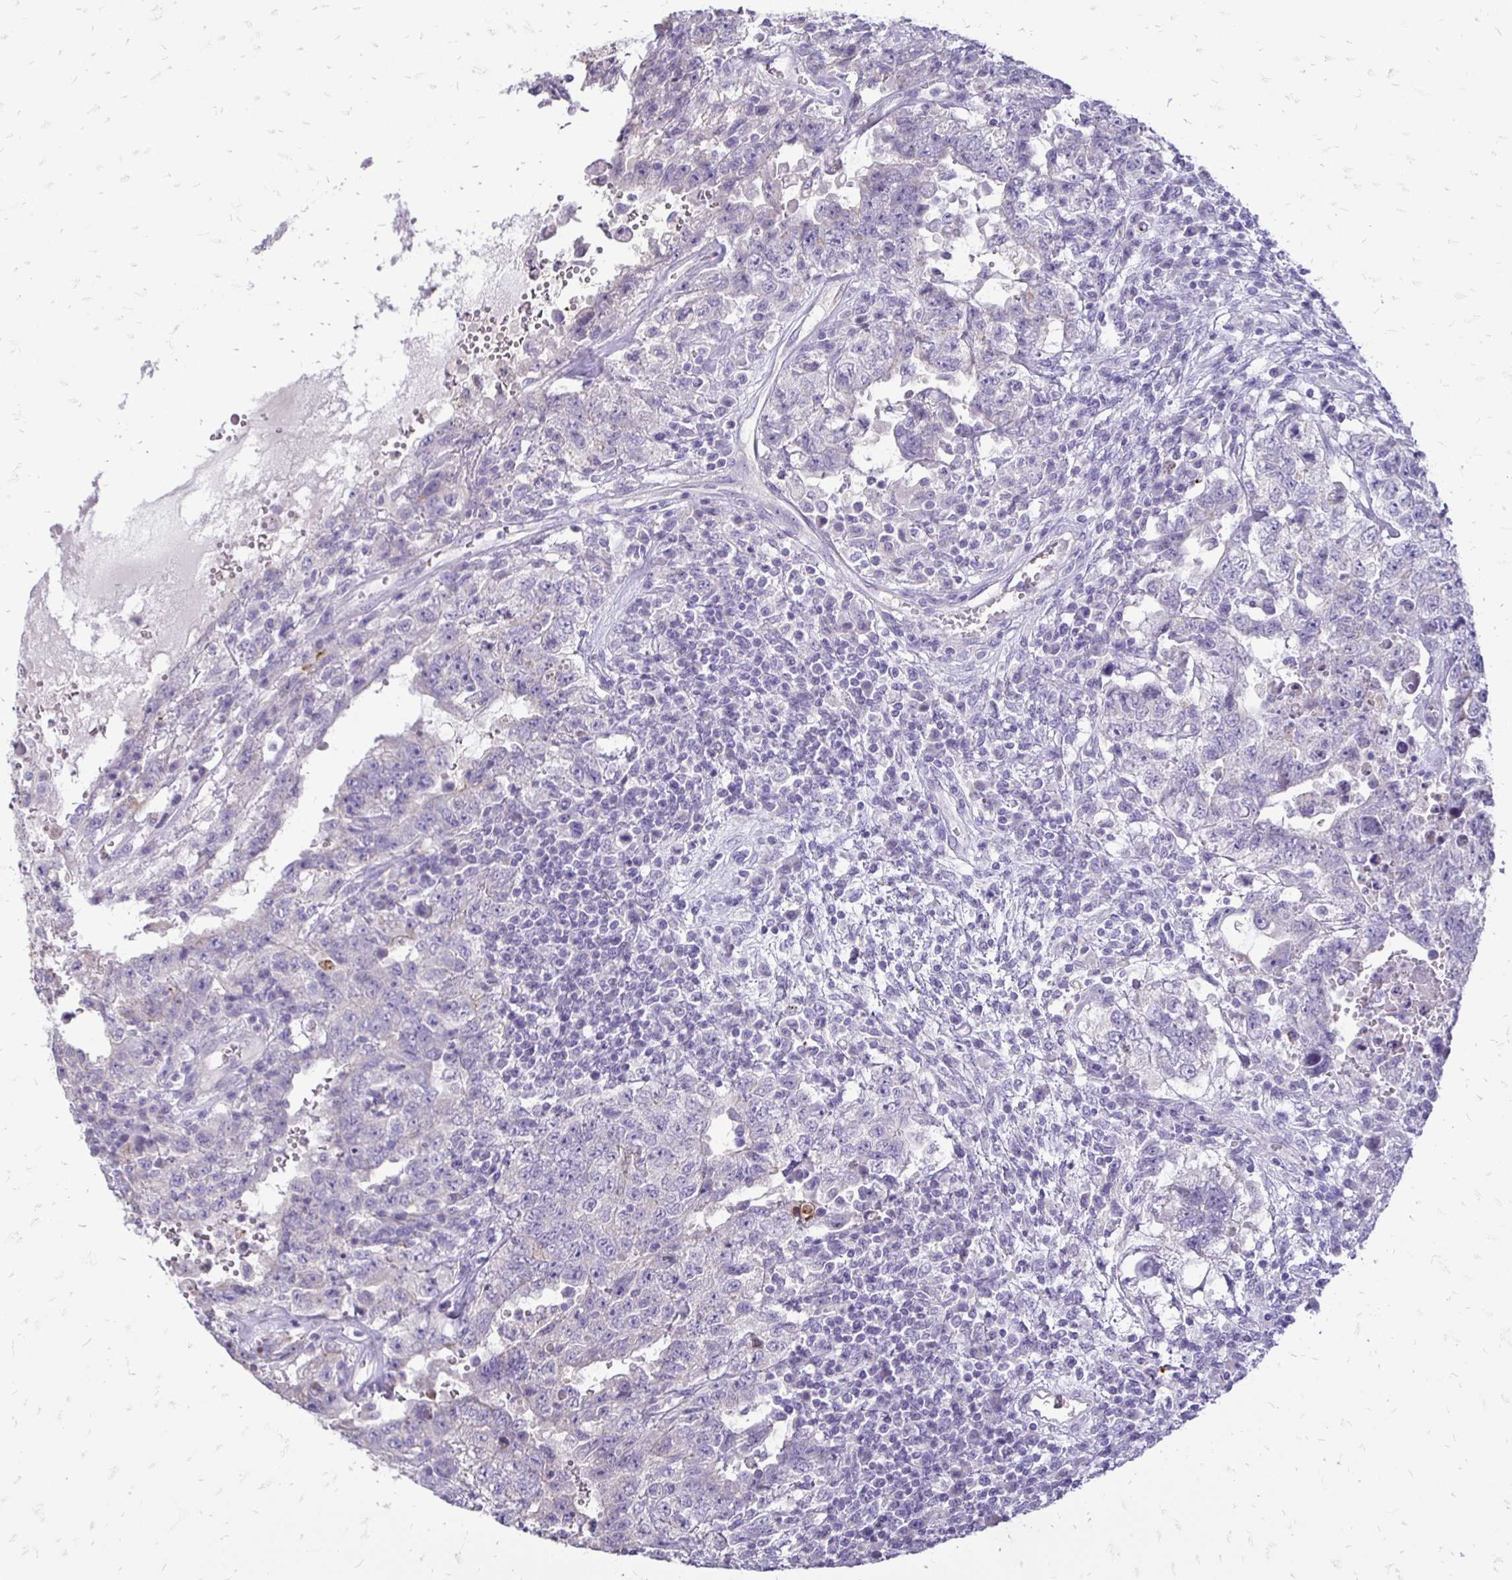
{"staining": {"intensity": "negative", "quantity": "none", "location": "none"}, "tissue": "testis cancer", "cell_type": "Tumor cells", "image_type": "cancer", "snomed": [{"axis": "morphology", "description": "Carcinoma, Embryonal, NOS"}, {"axis": "topography", "description": "Testis"}], "caption": "DAB (3,3'-diaminobenzidine) immunohistochemical staining of testis cancer shows no significant staining in tumor cells.", "gene": "ALPG", "patient": {"sex": "male", "age": 26}}